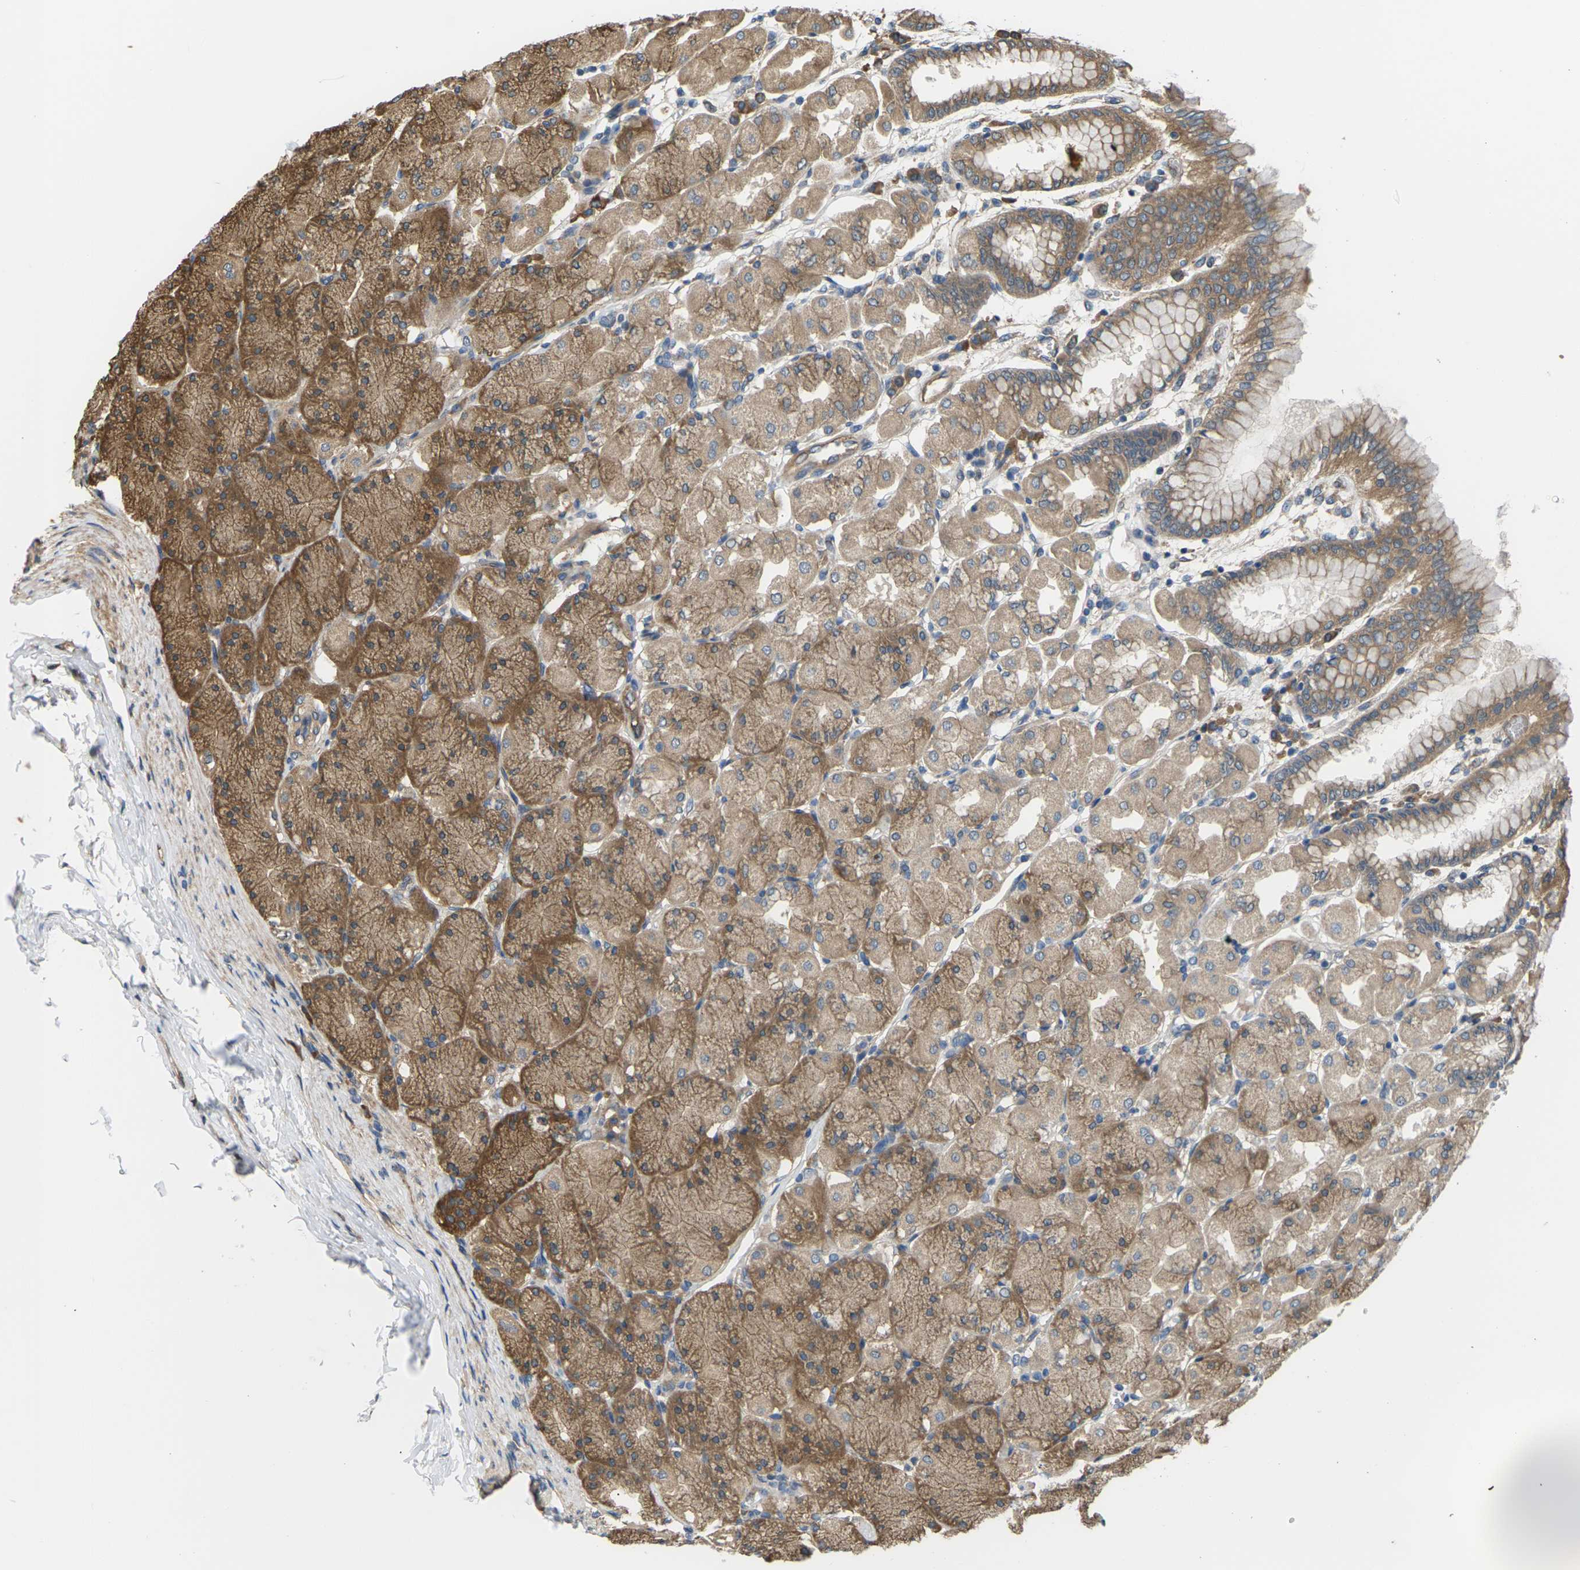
{"staining": {"intensity": "moderate", "quantity": ">75%", "location": "cytoplasmic/membranous"}, "tissue": "stomach", "cell_type": "Glandular cells", "image_type": "normal", "snomed": [{"axis": "morphology", "description": "Normal tissue, NOS"}, {"axis": "topography", "description": "Stomach, upper"}], "caption": "A photomicrograph of stomach stained for a protein demonstrates moderate cytoplasmic/membranous brown staining in glandular cells.", "gene": "NRAS", "patient": {"sex": "female", "age": 56}}